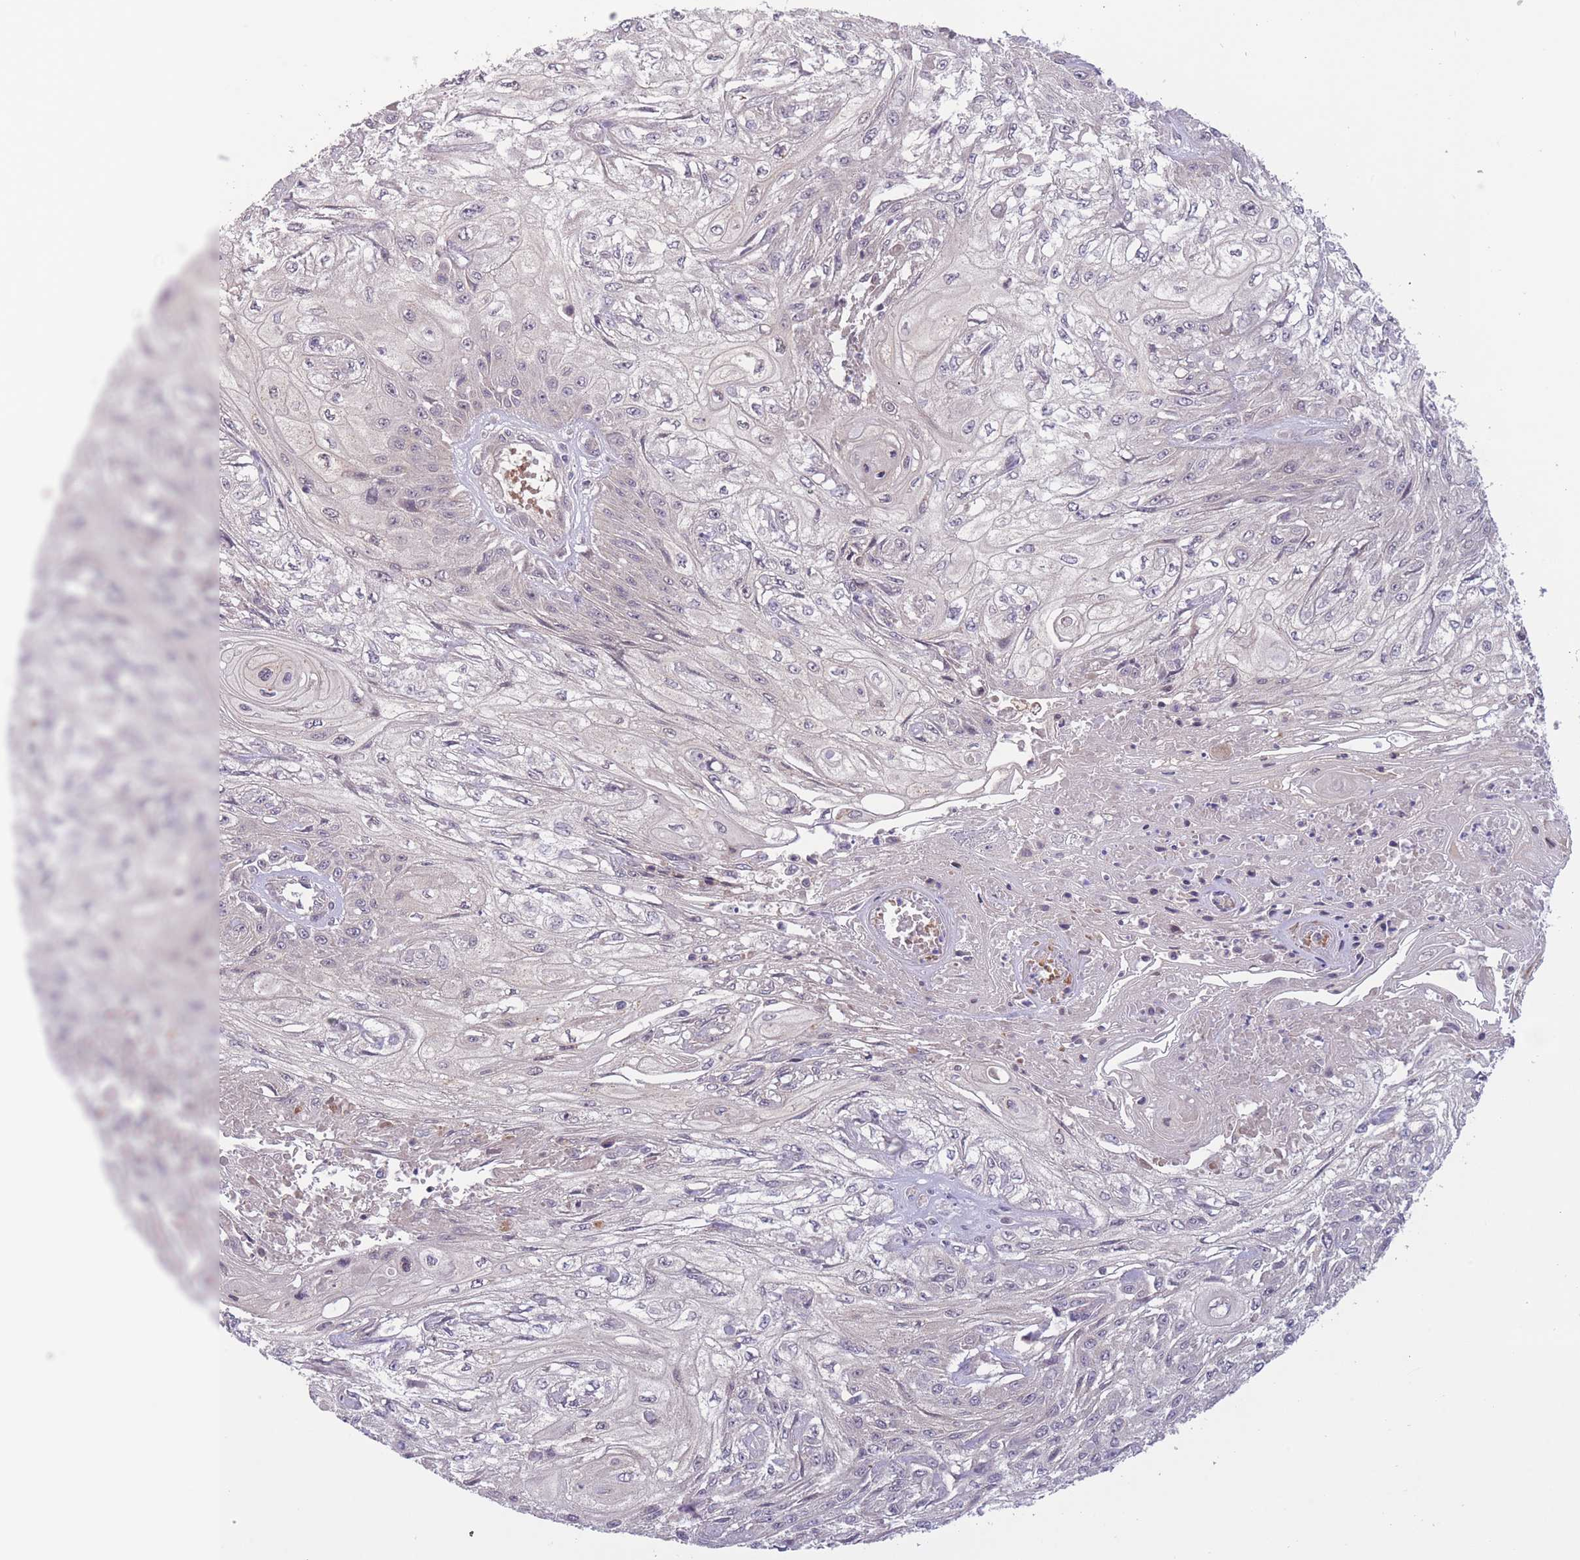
{"staining": {"intensity": "negative", "quantity": "none", "location": "none"}, "tissue": "skin cancer", "cell_type": "Tumor cells", "image_type": "cancer", "snomed": [{"axis": "morphology", "description": "Squamous cell carcinoma, NOS"}, {"axis": "morphology", "description": "Squamous cell carcinoma, metastatic, NOS"}, {"axis": "topography", "description": "Skin"}, {"axis": "topography", "description": "Lymph node"}], "caption": "Immunohistochemical staining of skin cancer (metastatic squamous cell carcinoma) displays no significant staining in tumor cells.", "gene": "FUT5", "patient": {"sex": "male", "age": 75}}